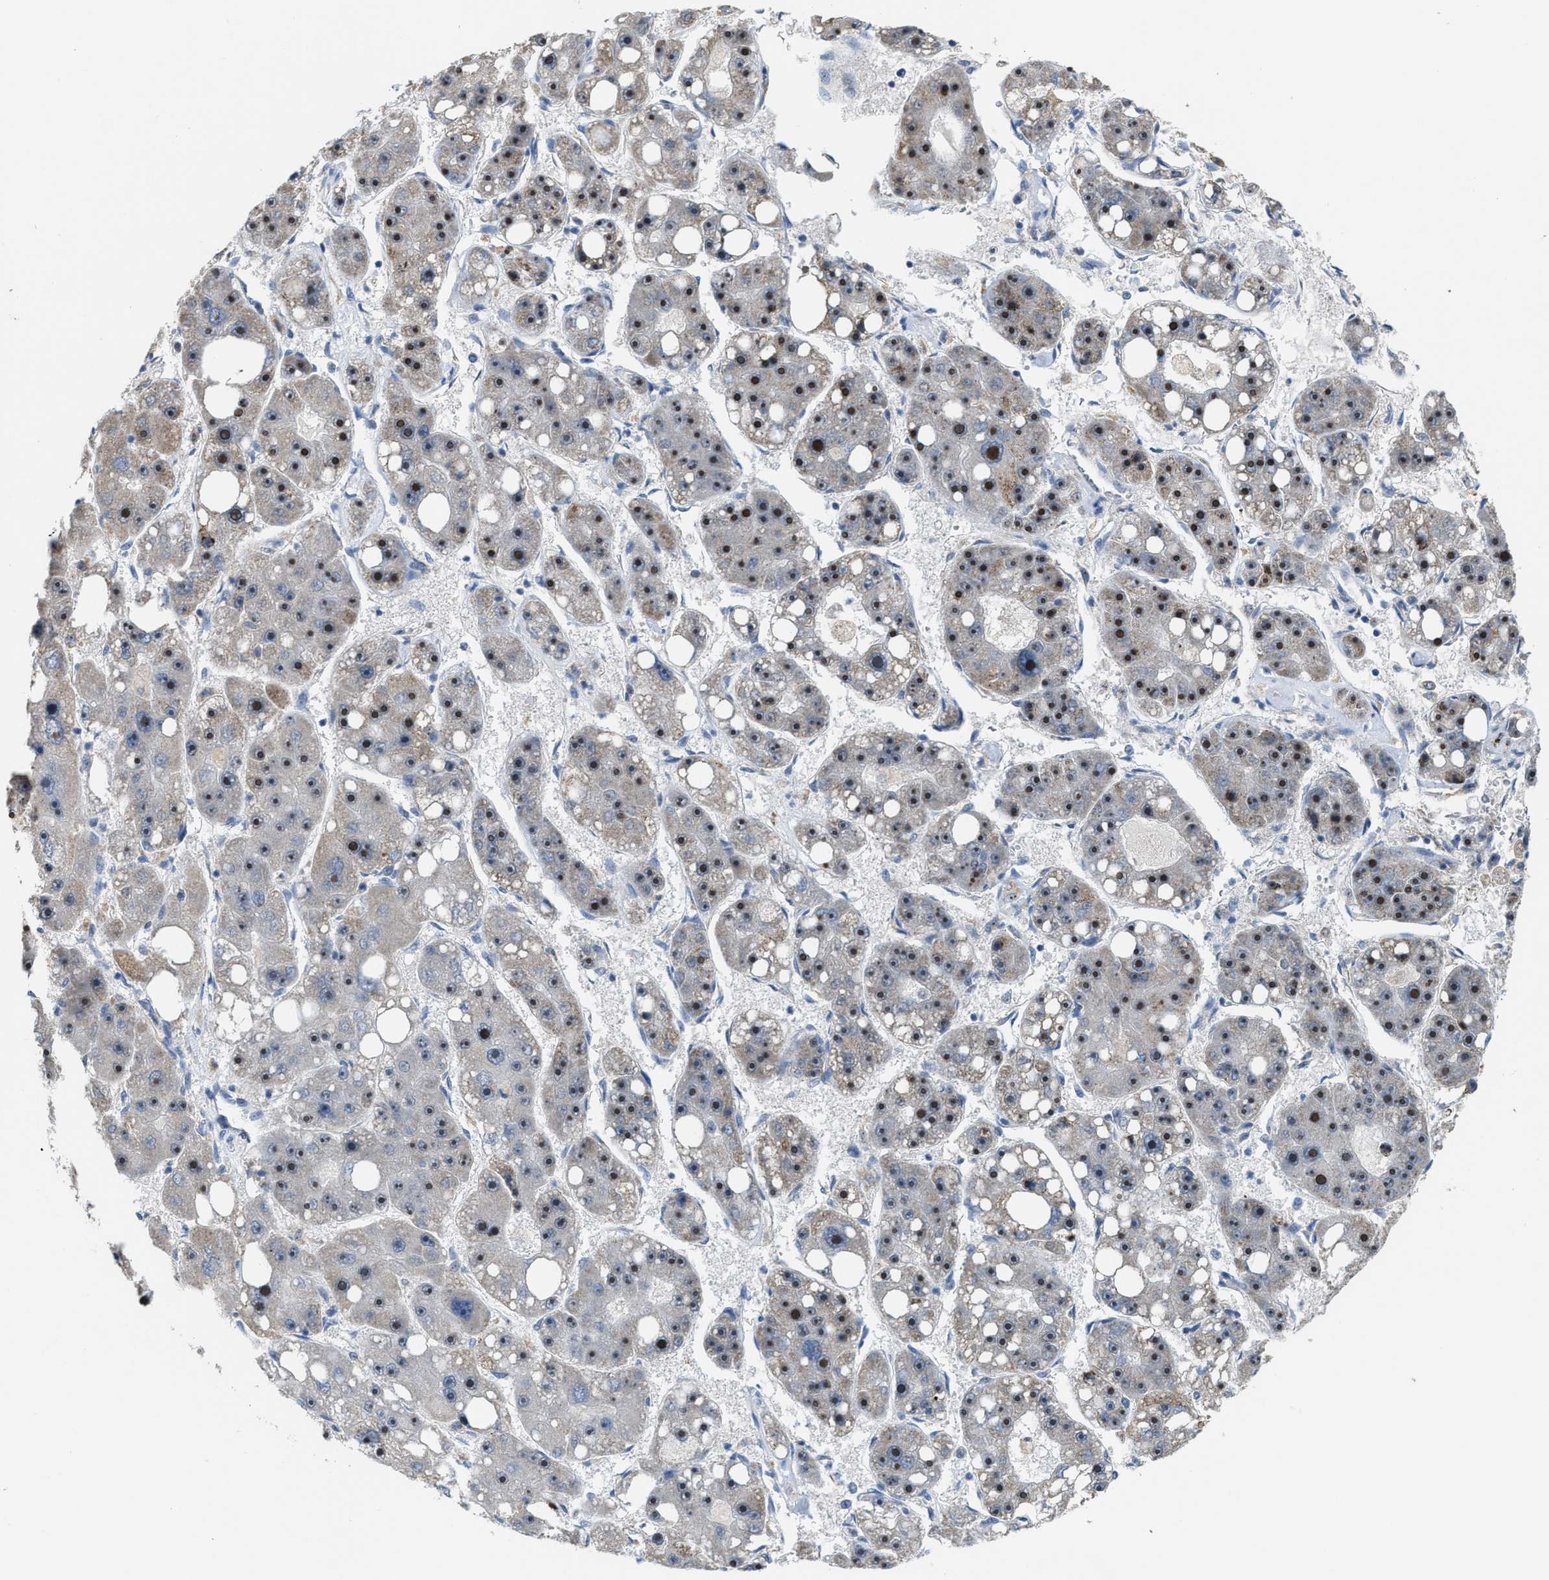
{"staining": {"intensity": "strong", "quantity": ">75%", "location": "nuclear"}, "tissue": "liver cancer", "cell_type": "Tumor cells", "image_type": "cancer", "snomed": [{"axis": "morphology", "description": "Carcinoma, Hepatocellular, NOS"}, {"axis": "topography", "description": "Liver"}], "caption": "This is a micrograph of immunohistochemistry staining of liver cancer, which shows strong staining in the nuclear of tumor cells.", "gene": "ZNF783", "patient": {"sex": "female", "age": 61}}